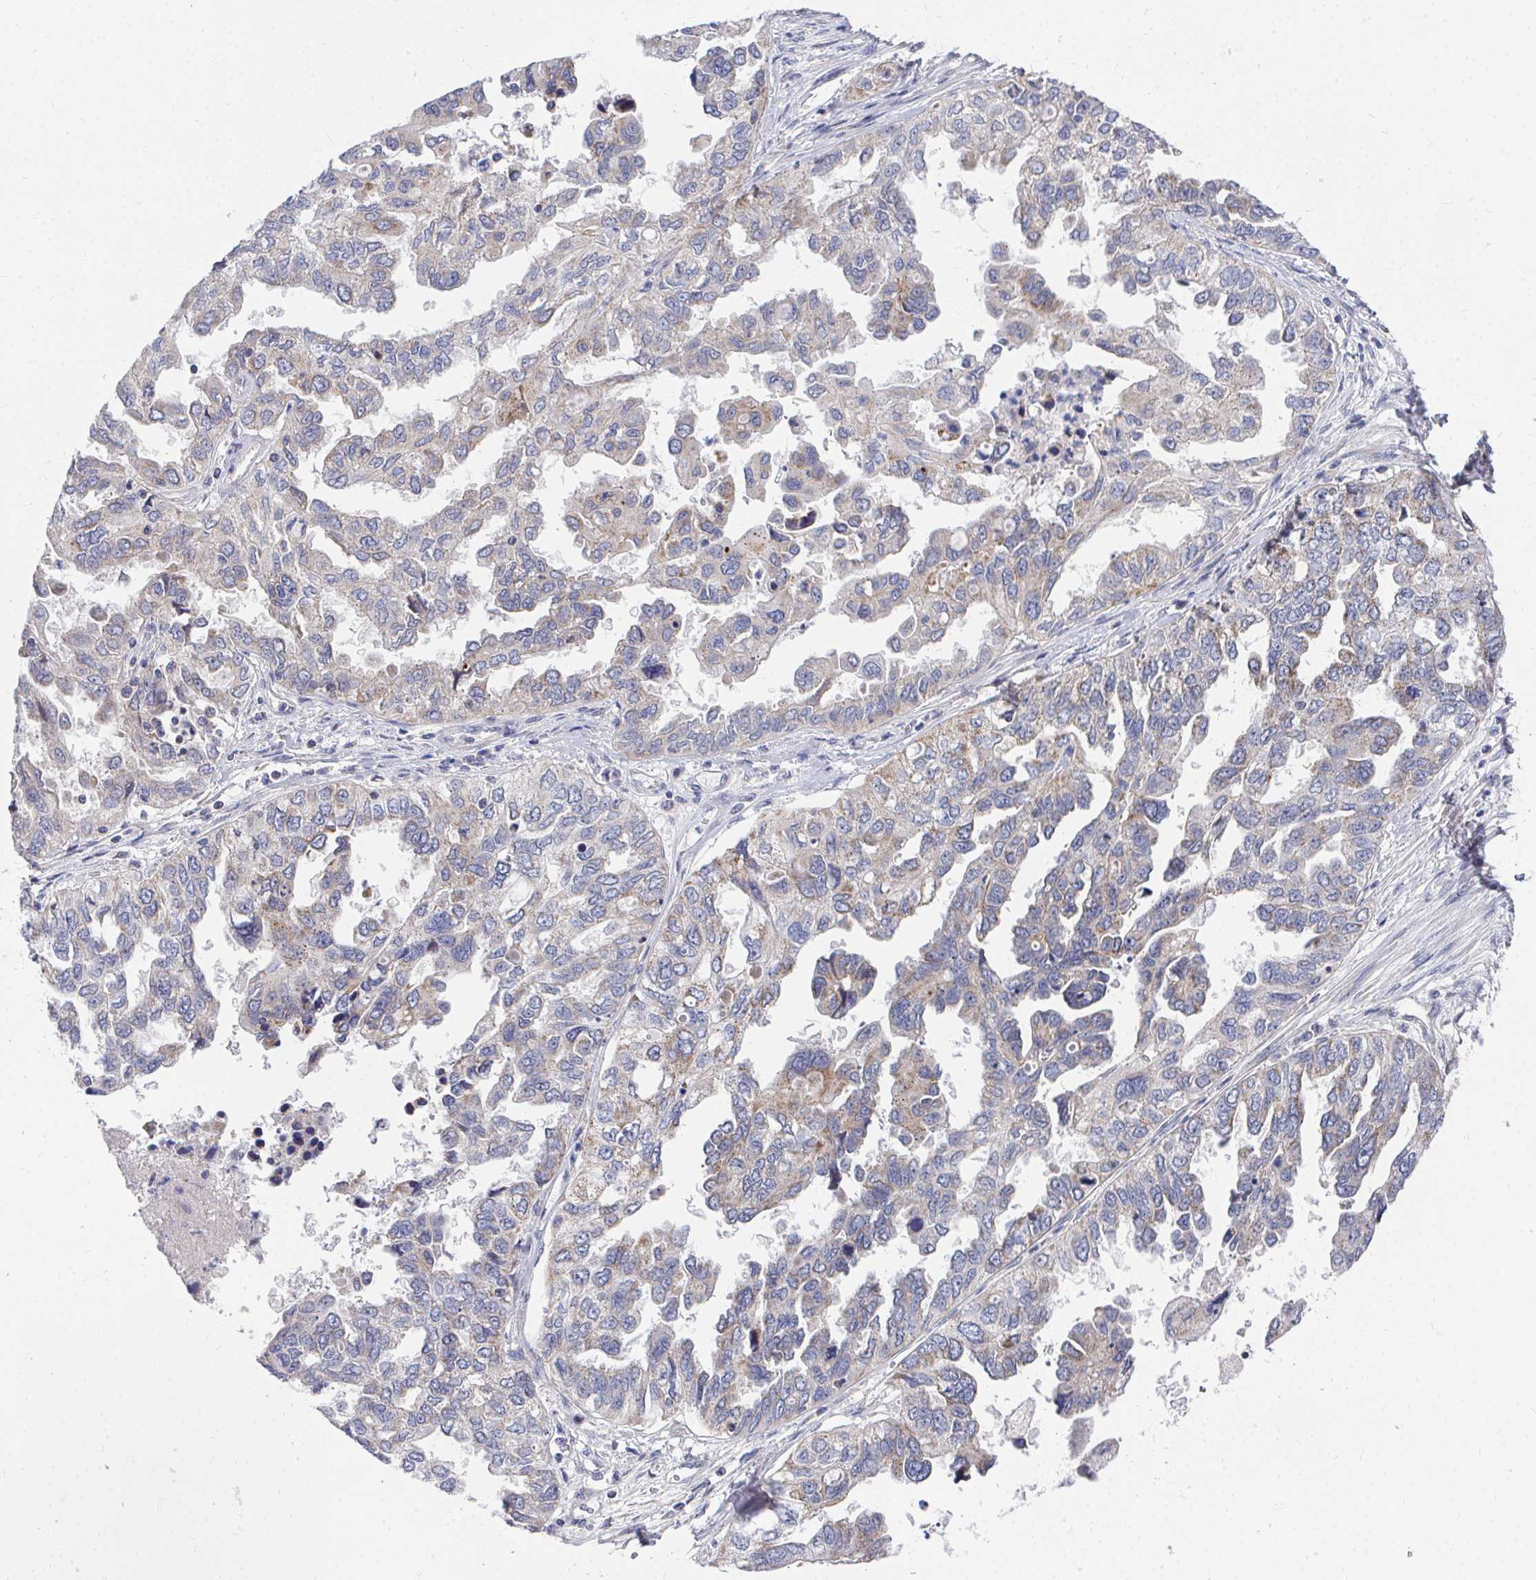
{"staining": {"intensity": "moderate", "quantity": "25%-75%", "location": "cytoplasmic/membranous"}, "tissue": "ovarian cancer", "cell_type": "Tumor cells", "image_type": "cancer", "snomed": [{"axis": "morphology", "description": "Cystadenocarcinoma, serous, NOS"}, {"axis": "topography", "description": "Ovary"}], "caption": "Ovarian cancer (serous cystadenocarcinoma) stained for a protein (brown) shows moderate cytoplasmic/membranous positive positivity in about 25%-75% of tumor cells.", "gene": "PEX3", "patient": {"sex": "female", "age": 53}}